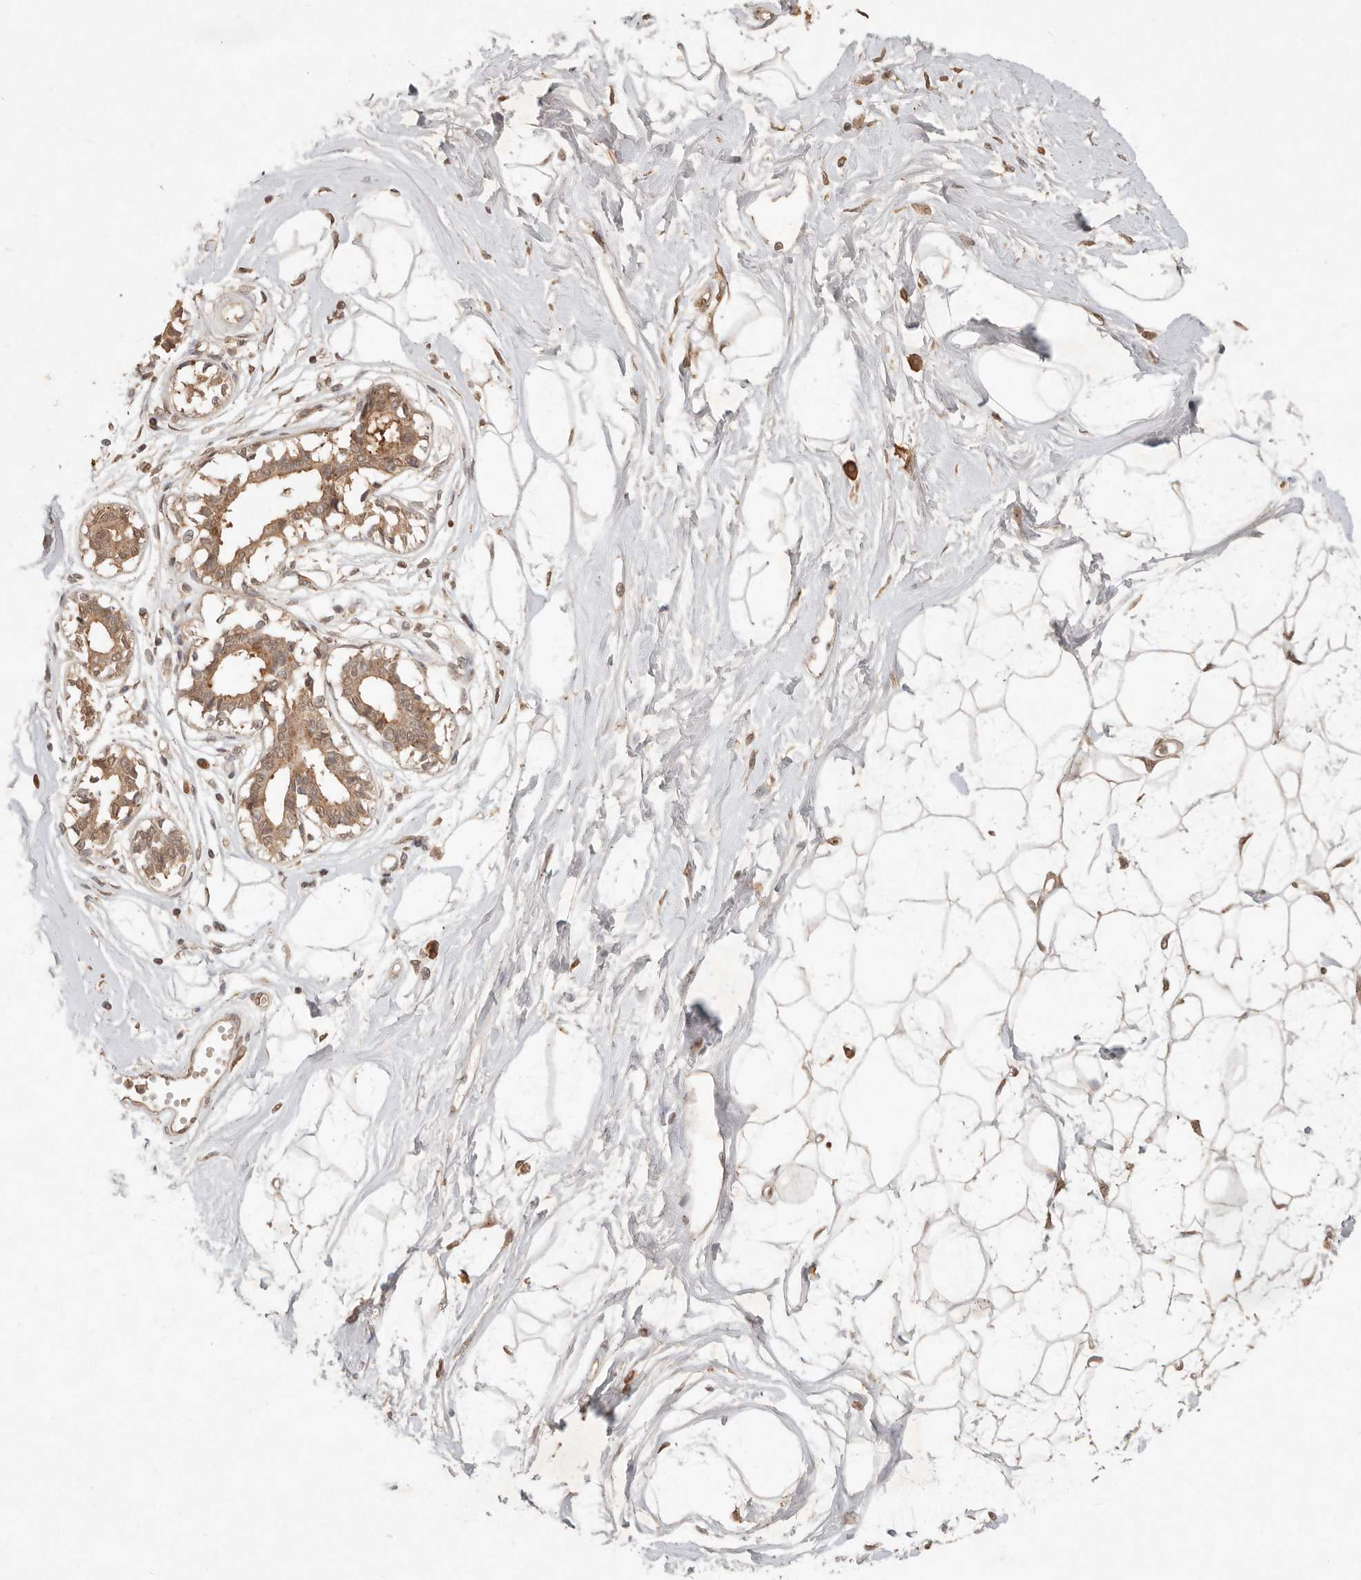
{"staining": {"intensity": "negative", "quantity": "none", "location": "none"}, "tissue": "breast", "cell_type": "Adipocytes", "image_type": "normal", "snomed": [{"axis": "morphology", "description": "Normal tissue, NOS"}, {"axis": "topography", "description": "Breast"}], "caption": "This photomicrograph is of unremarkable breast stained with immunohistochemistry (IHC) to label a protein in brown with the nuclei are counter-stained blue. There is no positivity in adipocytes. Nuclei are stained in blue.", "gene": "LMO4", "patient": {"sex": "female", "age": 45}}